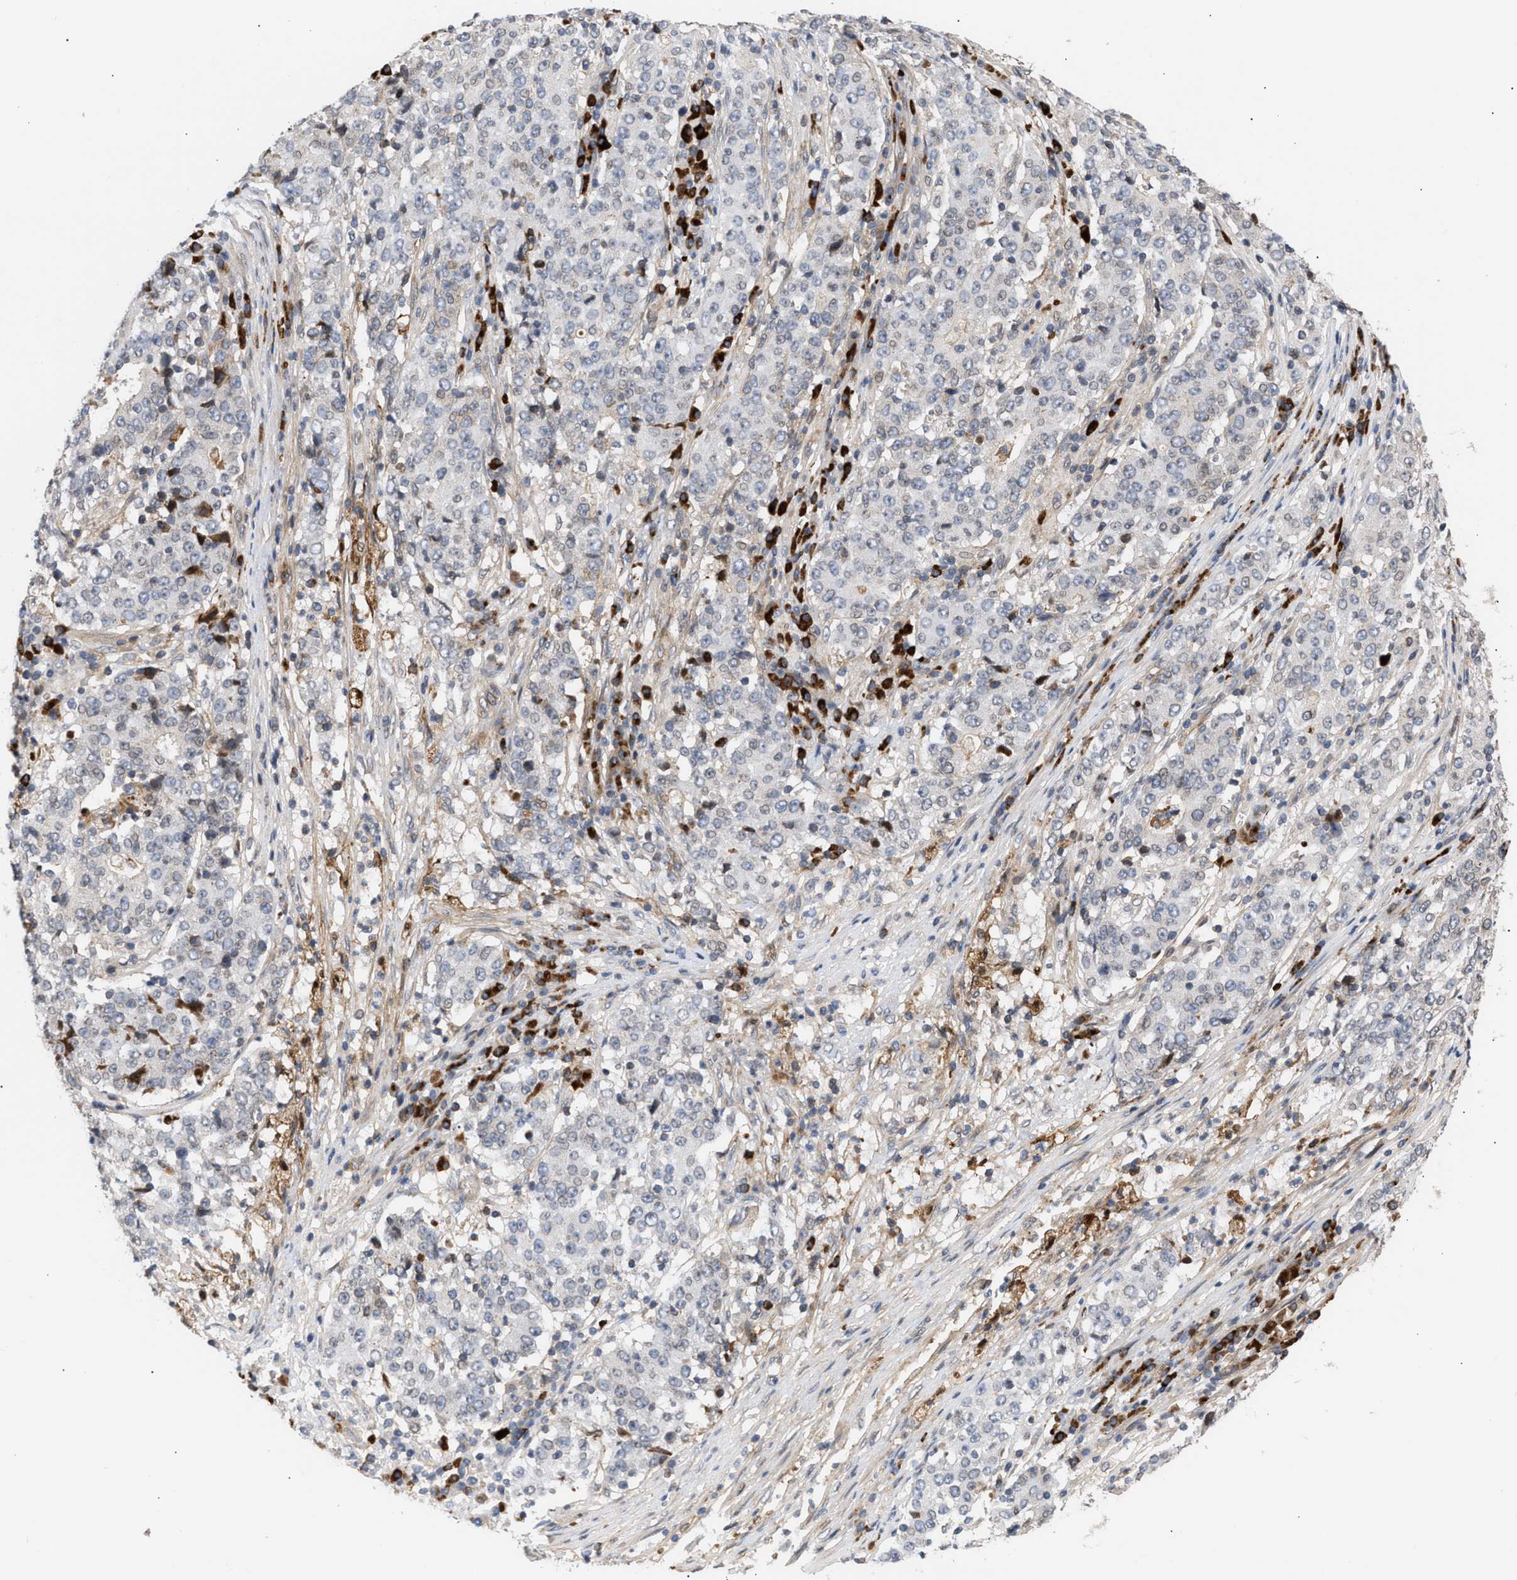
{"staining": {"intensity": "negative", "quantity": "none", "location": "none"}, "tissue": "stomach cancer", "cell_type": "Tumor cells", "image_type": "cancer", "snomed": [{"axis": "morphology", "description": "Adenocarcinoma, NOS"}, {"axis": "topography", "description": "Stomach"}], "caption": "Immunohistochemistry histopathology image of neoplastic tissue: human stomach cancer stained with DAB reveals no significant protein positivity in tumor cells.", "gene": "NUP62", "patient": {"sex": "male", "age": 59}}